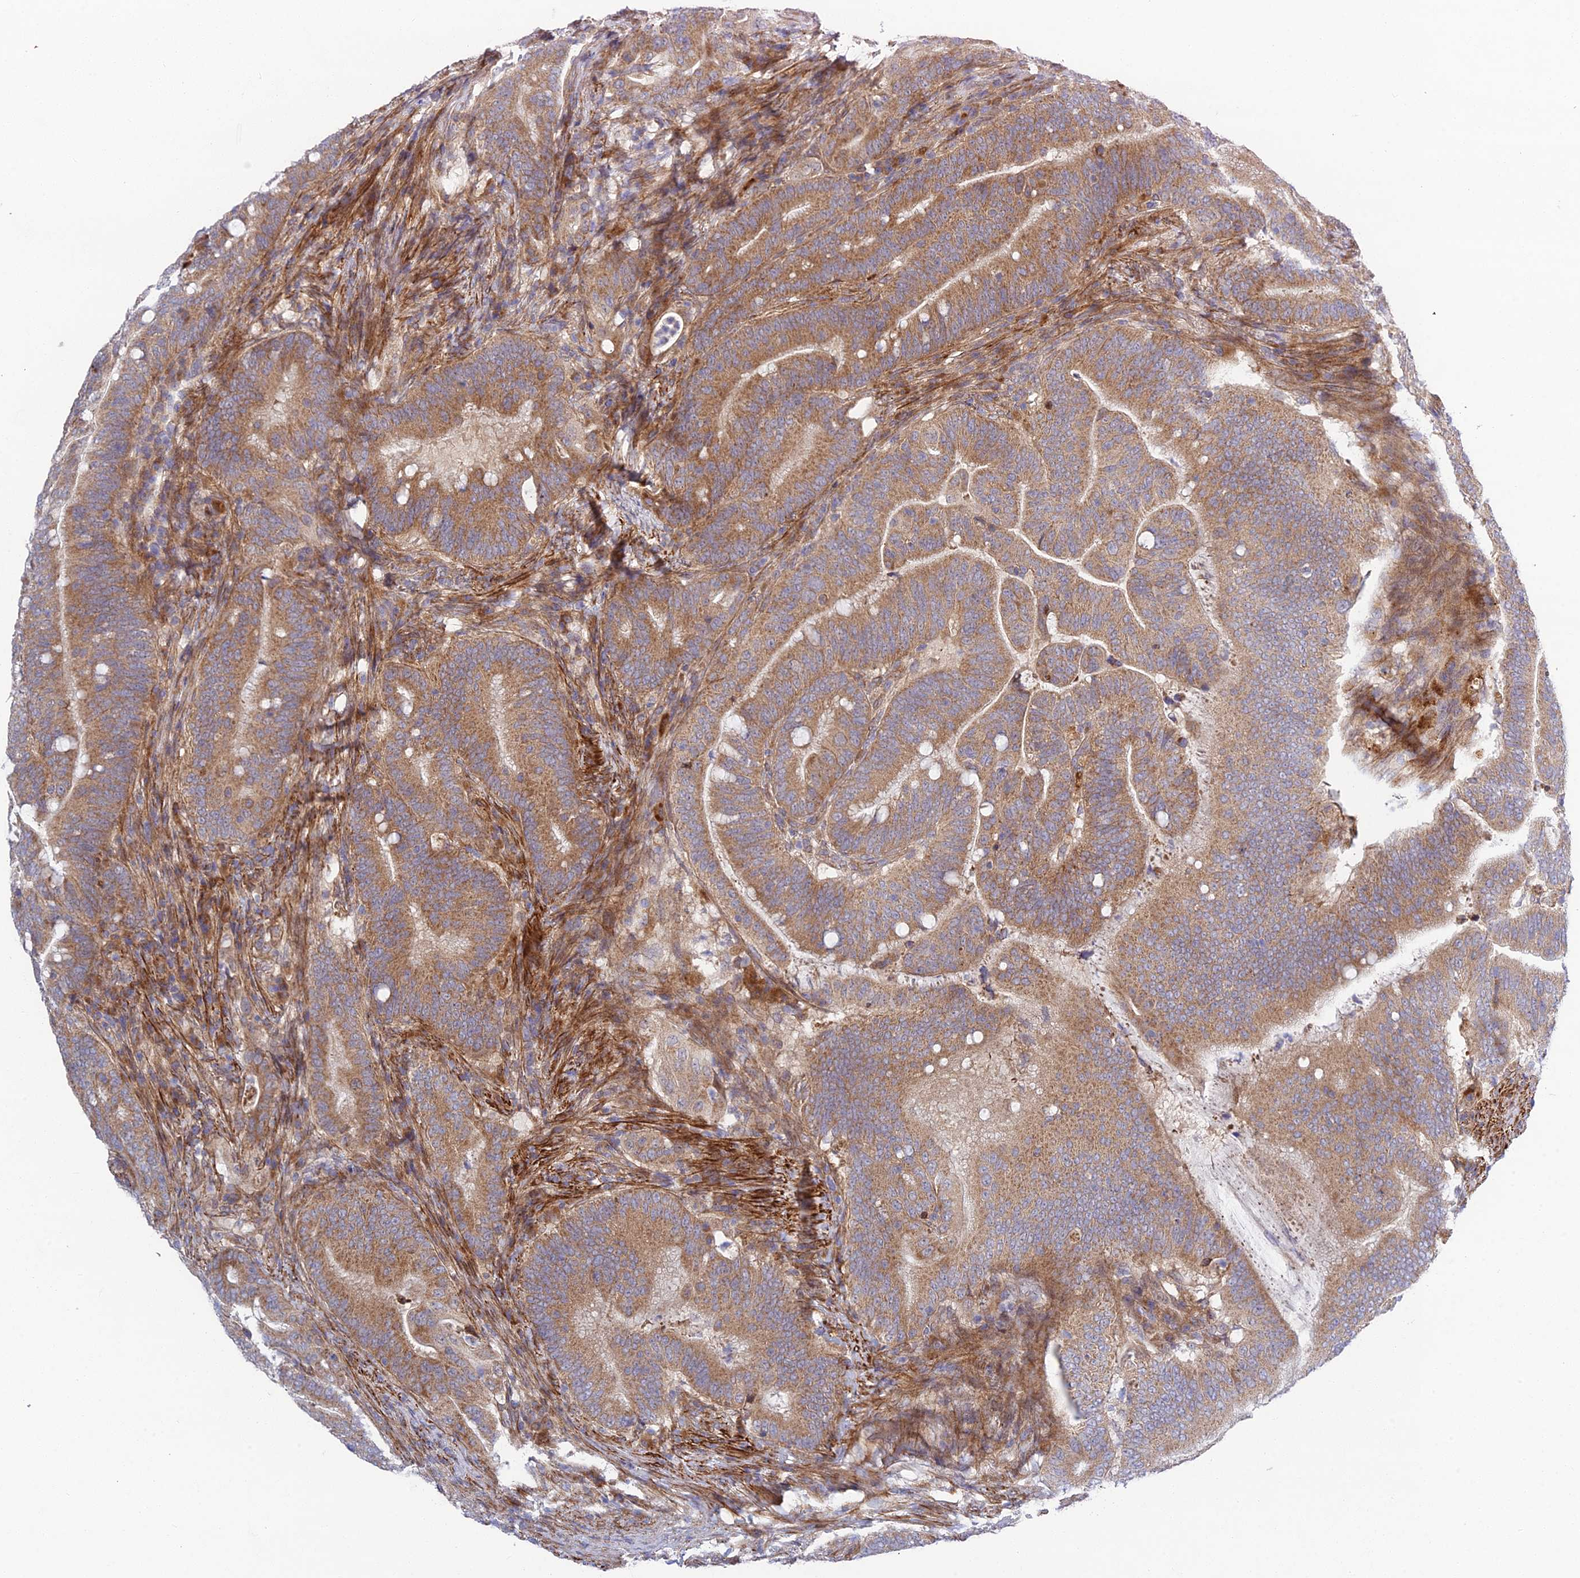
{"staining": {"intensity": "strong", "quantity": ">75%", "location": "cytoplasmic/membranous"}, "tissue": "colorectal cancer", "cell_type": "Tumor cells", "image_type": "cancer", "snomed": [{"axis": "morphology", "description": "Adenocarcinoma, NOS"}, {"axis": "topography", "description": "Colon"}], "caption": "Strong cytoplasmic/membranous protein expression is seen in about >75% of tumor cells in colorectal cancer.", "gene": "INCA1", "patient": {"sex": "female", "age": 66}}